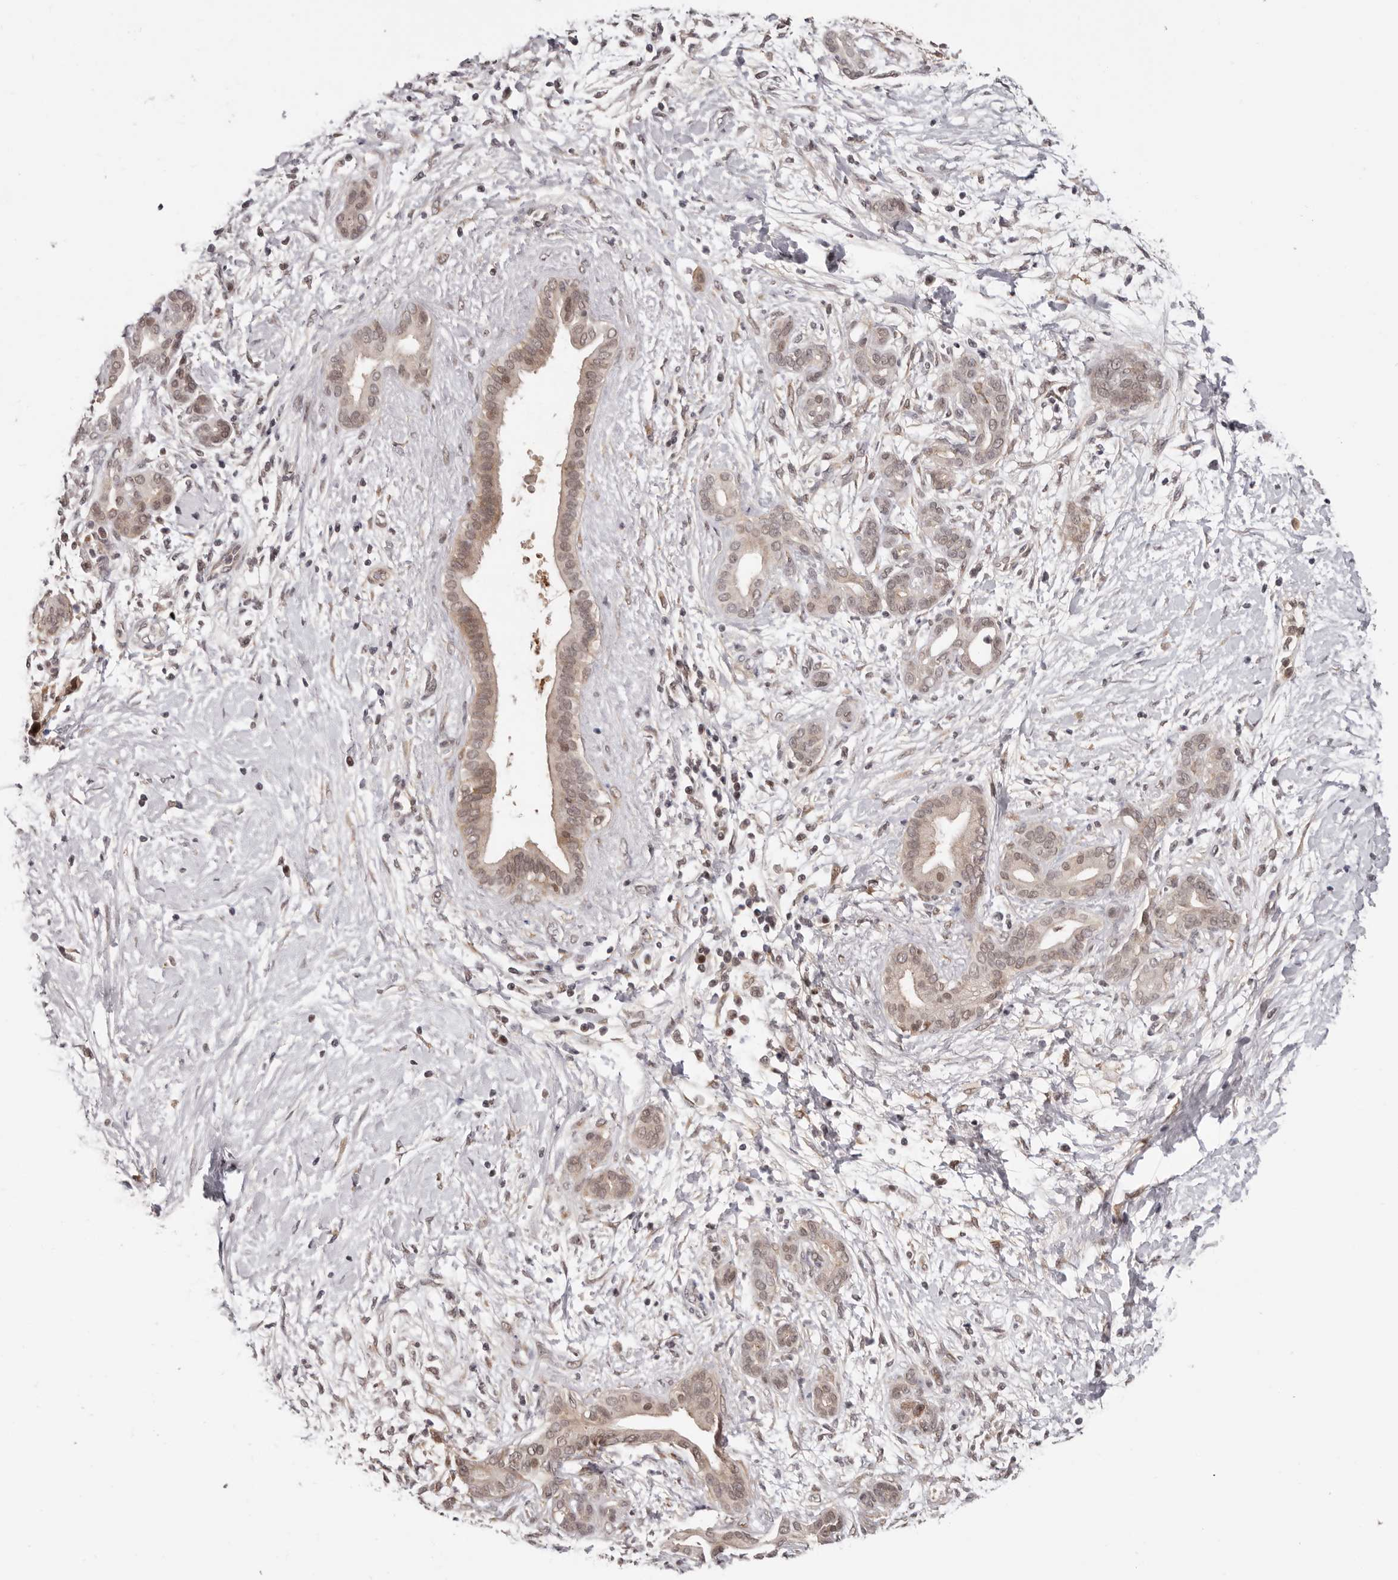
{"staining": {"intensity": "weak", "quantity": ">75%", "location": "cytoplasmic/membranous,nuclear"}, "tissue": "pancreatic cancer", "cell_type": "Tumor cells", "image_type": "cancer", "snomed": [{"axis": "morphology", "description": "Adenocarcinoma, NOS"}, {"axis": "topography", "description": "Pancreas"}], "caption": "Immunohistochemistry (IHC) (DAB) staining of human pancreatic cancer displays weak cytoplasmic/membranous and nuclear protein positivity in approximately >75% of tumor cells. (Brightfield microscopy of DAB IHC at high magnification).", "gene": "TBX5", "patient": {"sex": "male", "age": 58}}